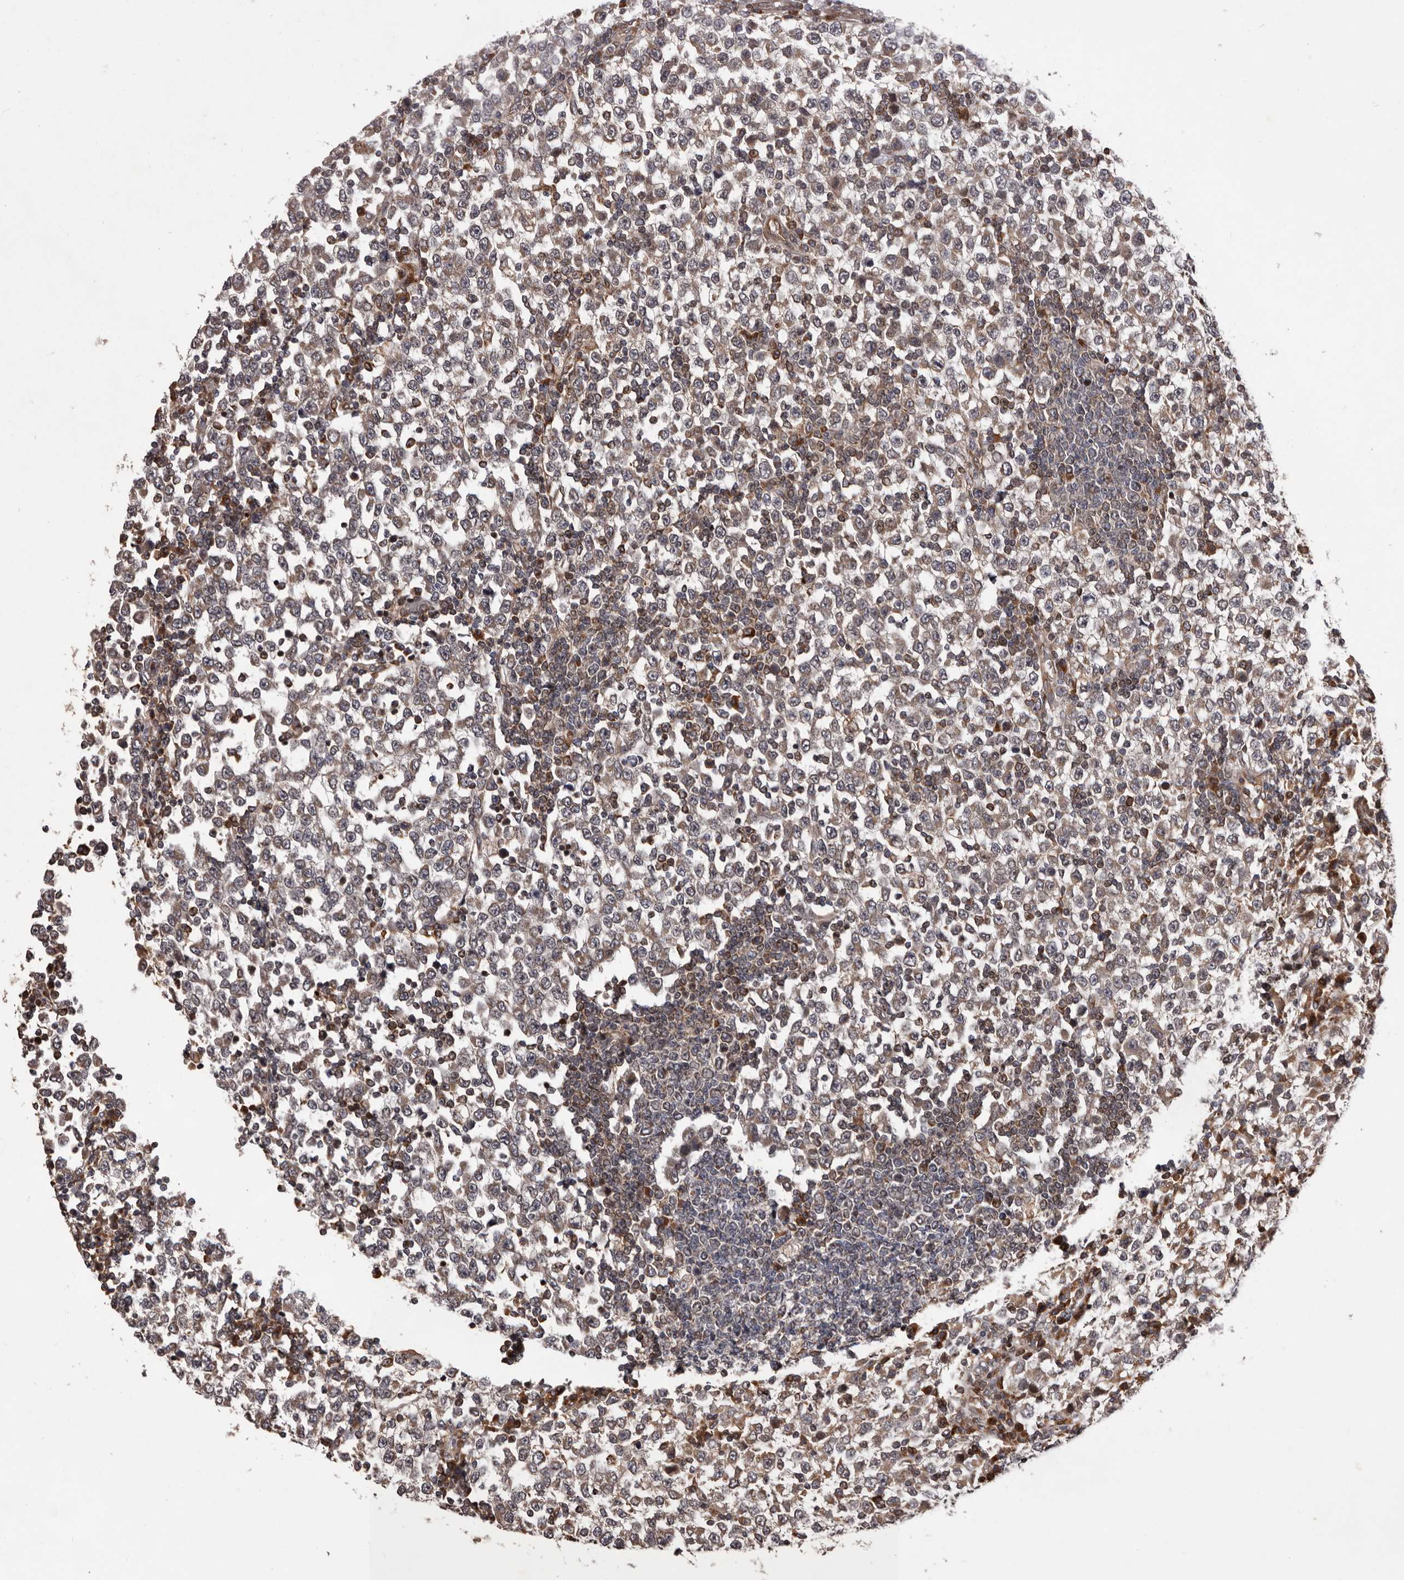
{"staining": {"intensity": "negative", "quantity": "none", "location": "none"}, "tissue": "testis cancer", "cell_type": "Tumor cells", "image_type": "cancer", "snomed": [{"axis": "morphology", "description": "Seminoma, NOS"}, {"axis": "topography", "description": "Testis"}], "caption": "This is a histopathology image of immunohistochemistry staining of testis cancer (seminoma), which shows no staining in tumor cells. The staining is performed using DAB brown chromogen with nuclei counter-stained in using hematoxylin.", "gene": "GADD45B", "patient": {"sex": "male", "age": 65}}